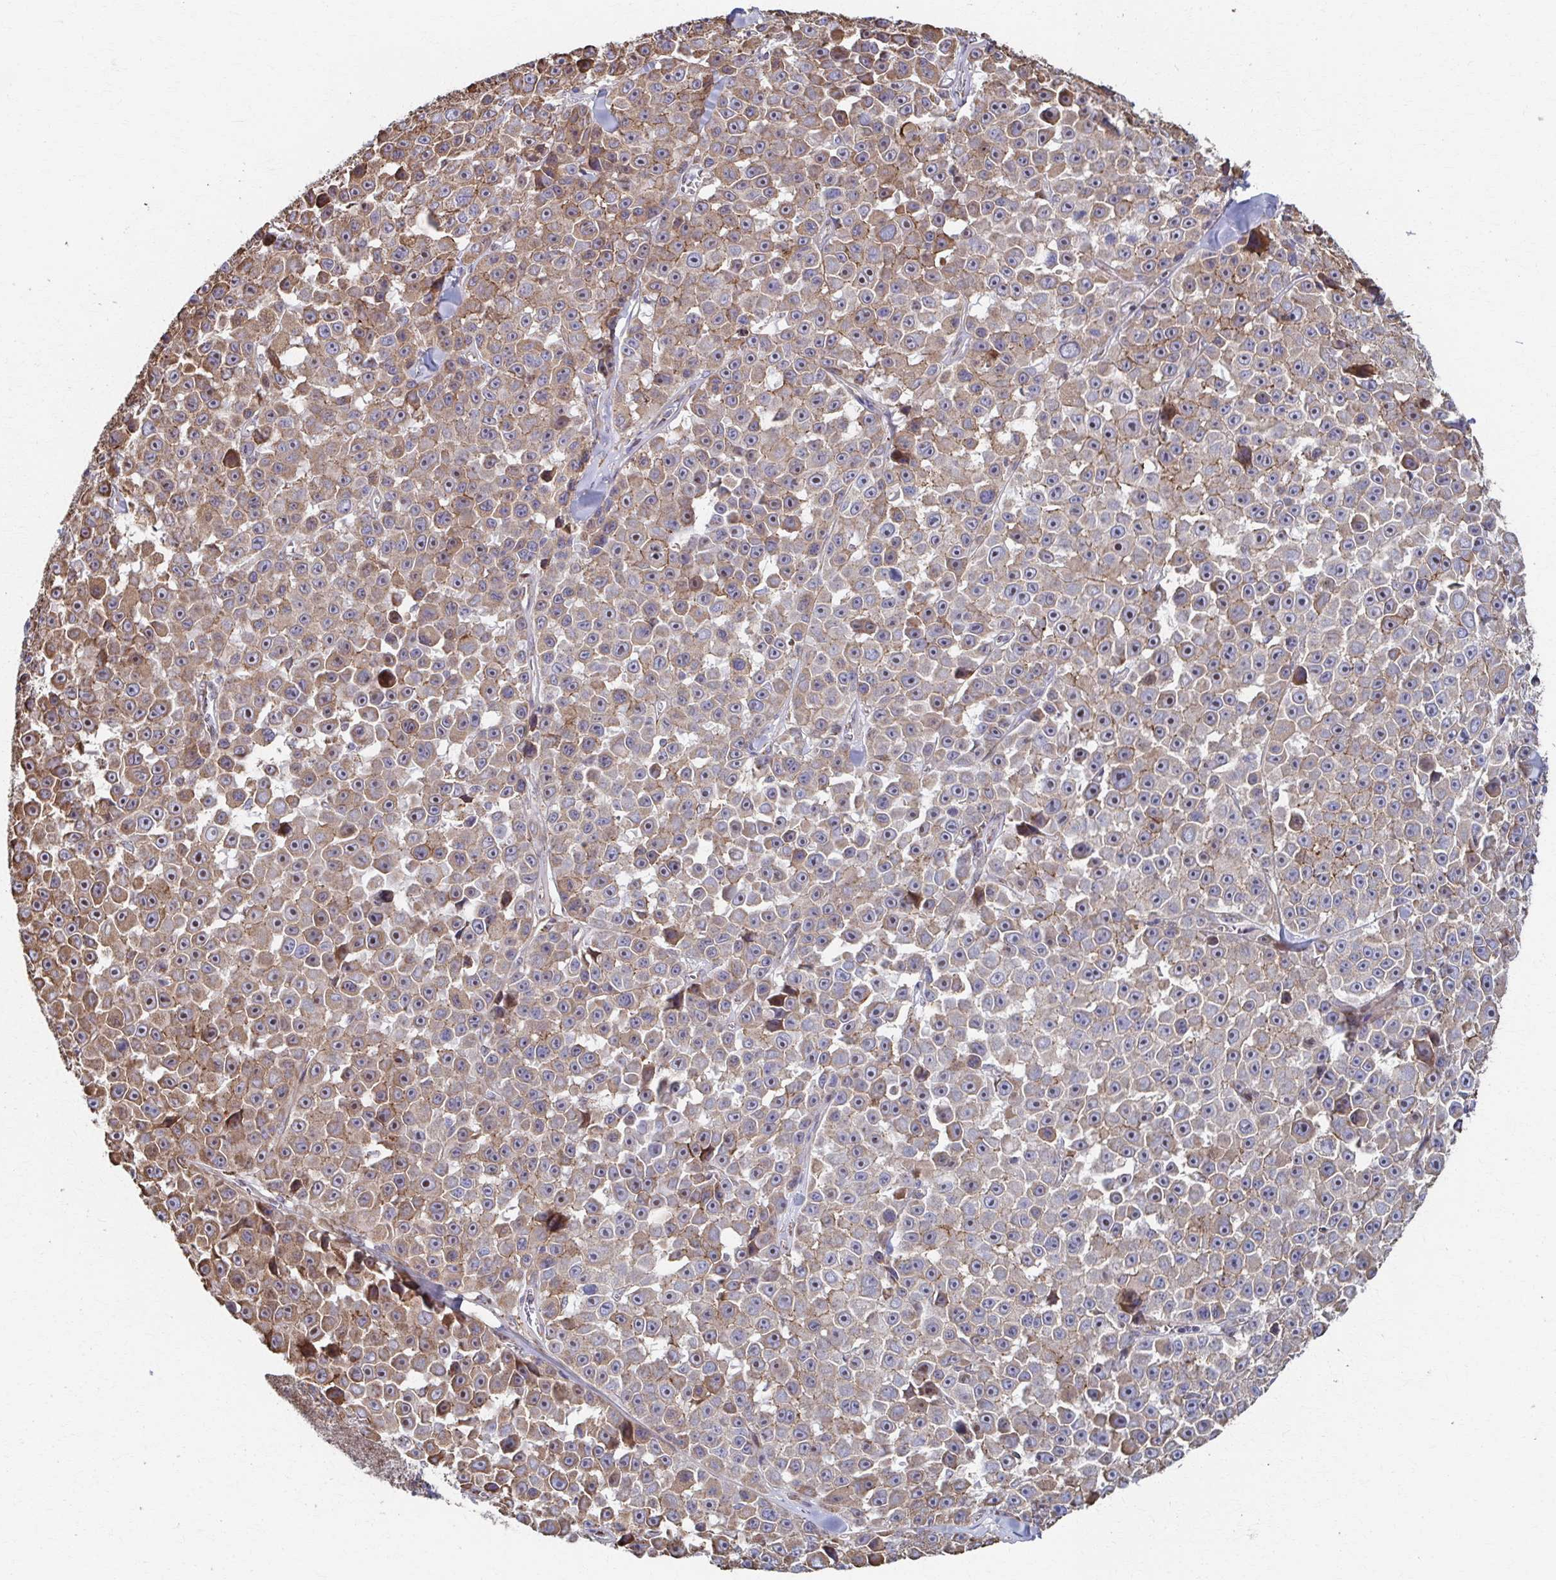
{"staining": {"intensity": "weak", "quantity": "25%-75%", "location": "cytoplasmic/membranous,nuclear"}, "tissue": "melanoma", "cell_type": "Tumor cells", "image_type": "cancer", "snomed": [{"axis": "morphology", "description": "Malignant melanoma, NOS"}, {"axis": "topography", "description": "Skin"}], "caption": "Melanoma stained with DAB (3,3'-diaminobenzidine) immunohistochemistry demonstrates low levels of weak cytoplasmic/membranous and nuclear staining in about 25%-75% of tumor cells.", "gene": "SAT1", "patient": {"sex": "female", "age": 66}}